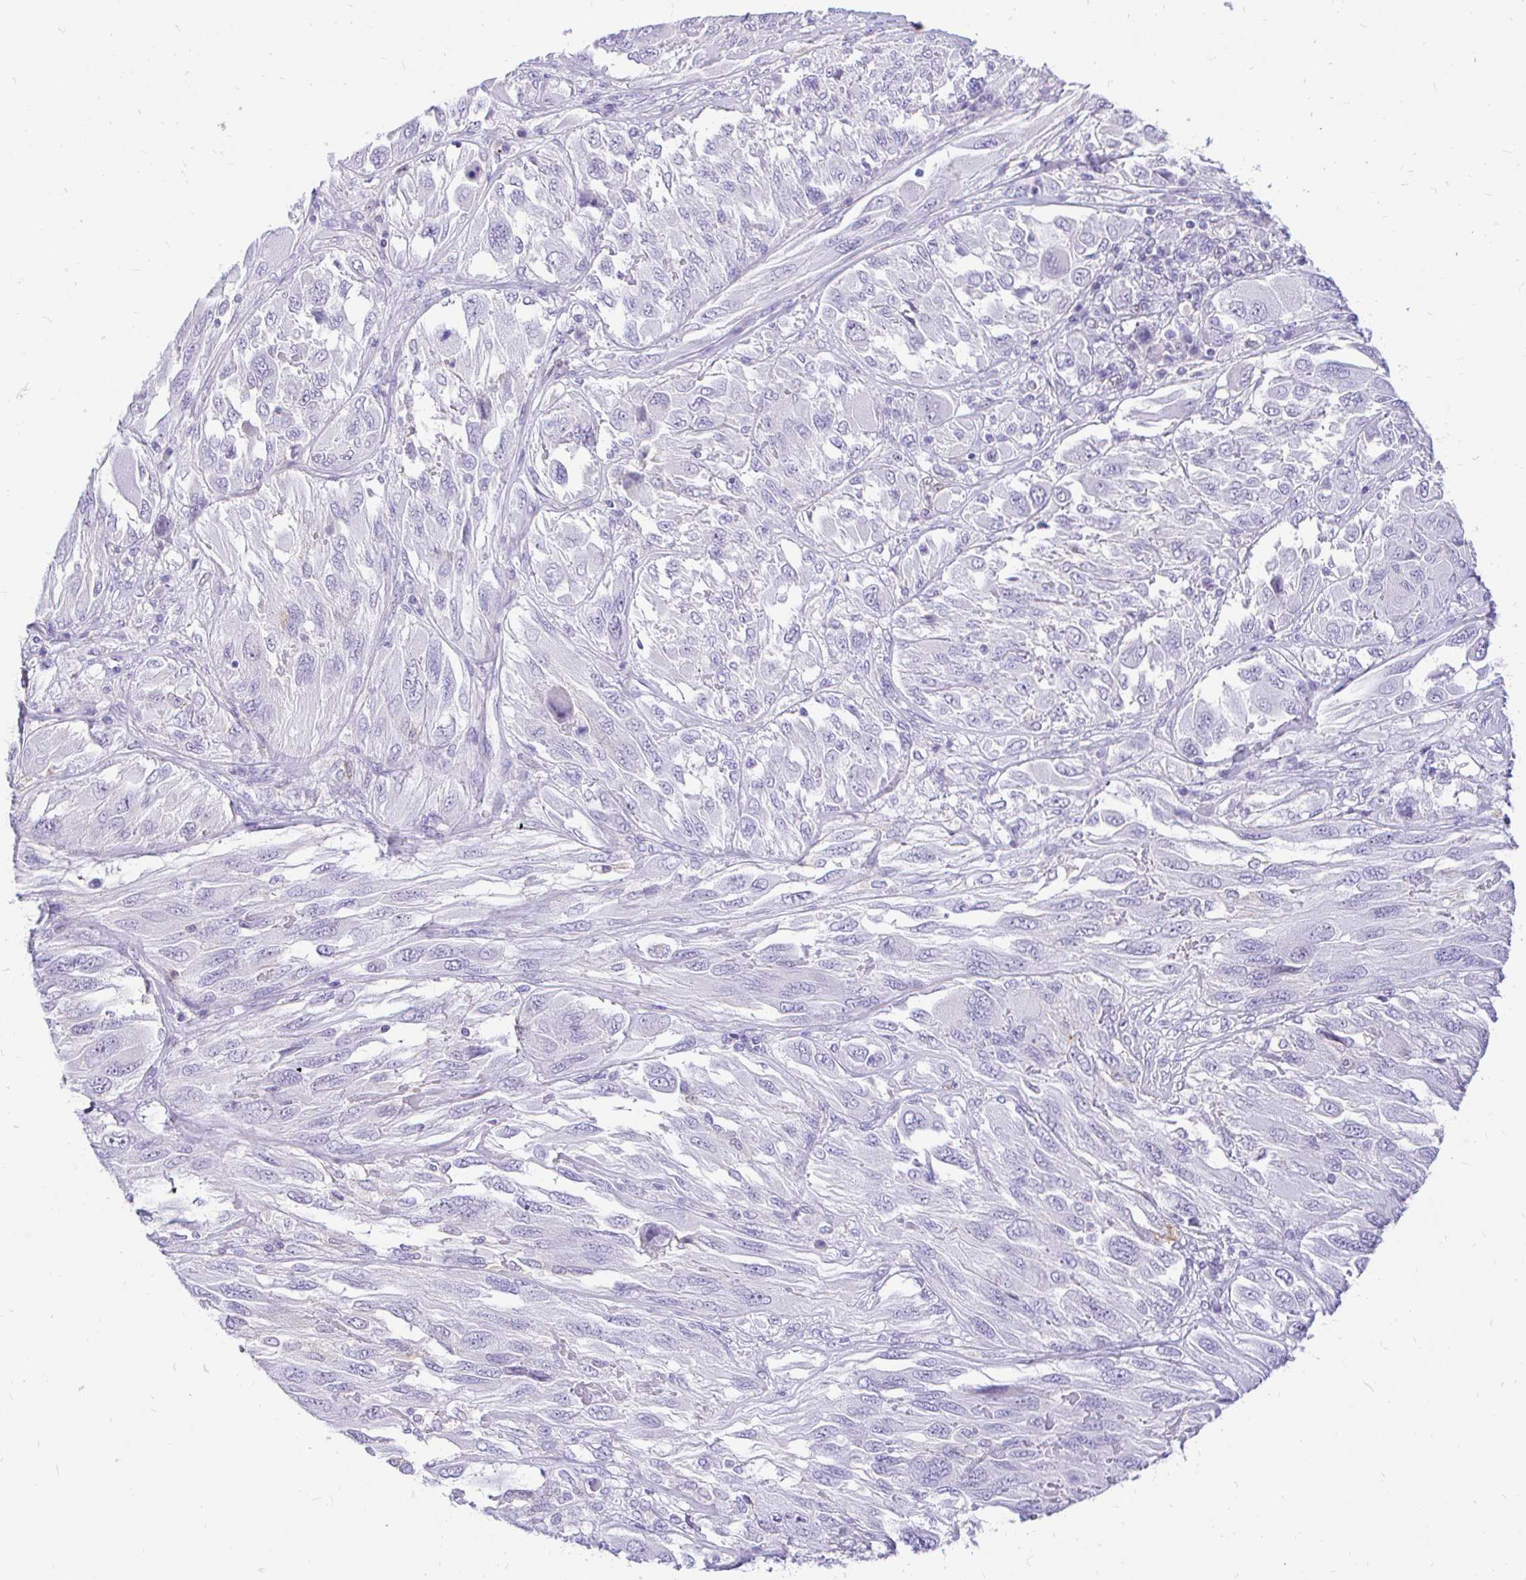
{"staining": {"intensity": "negative", "quantity": "none", "location": "none"}, "tissue": "melanoma", "cell_type": "Tumor cells", "image_type": "cancer", "snomed": [{"axis": "morphology", "description": "Malignant melanoma, NOS"}, {"axis": "topography", "description": "Skin"}], "caption": "The micrograph exhibits no staining of tumor cells in malignant melanoma.", "gene": "FATE1", "patient": {"sex": "female", "age": 91}}